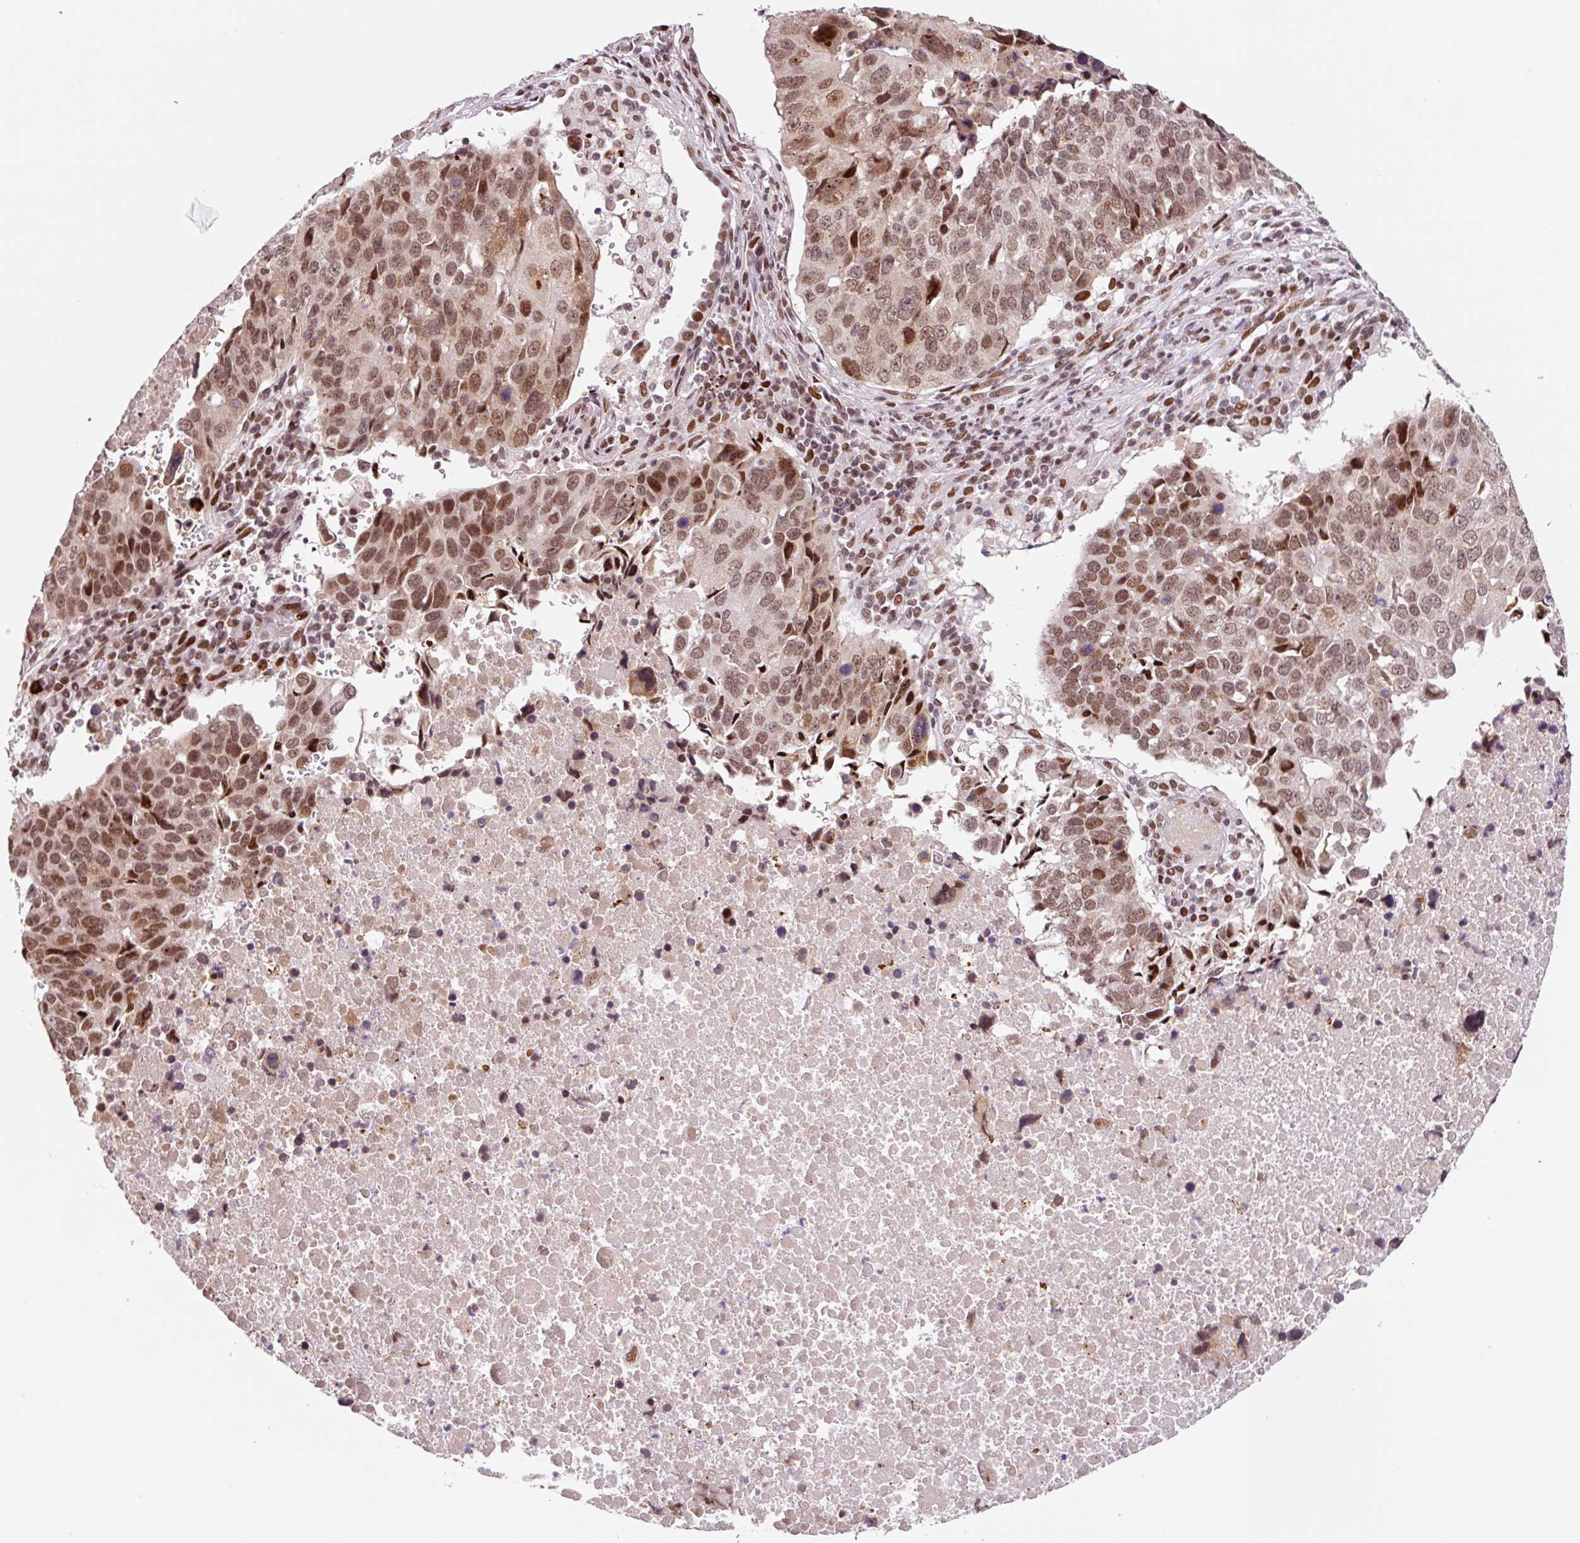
{"staining": {"intensity": "moderate", "quantity": ">75%", "location": "nuclear"}, "tissue": "lung cancer", "cell_type": "Tumor cells", "image_type": "cancer", "snomed": [{"axis": "morphology", "description": "Squamous cell carcinoma, NOS"}, {"axis": "topography", "description": "Lung"}], "caption": "Brown immunohistochemical staining in human squamous cell carcinoma (lung) reveals moderate nuclear expression in approximately >75% of tumor cells.", "gene": "CCNL2", "patient": {"sex": "female", "age": 66}}